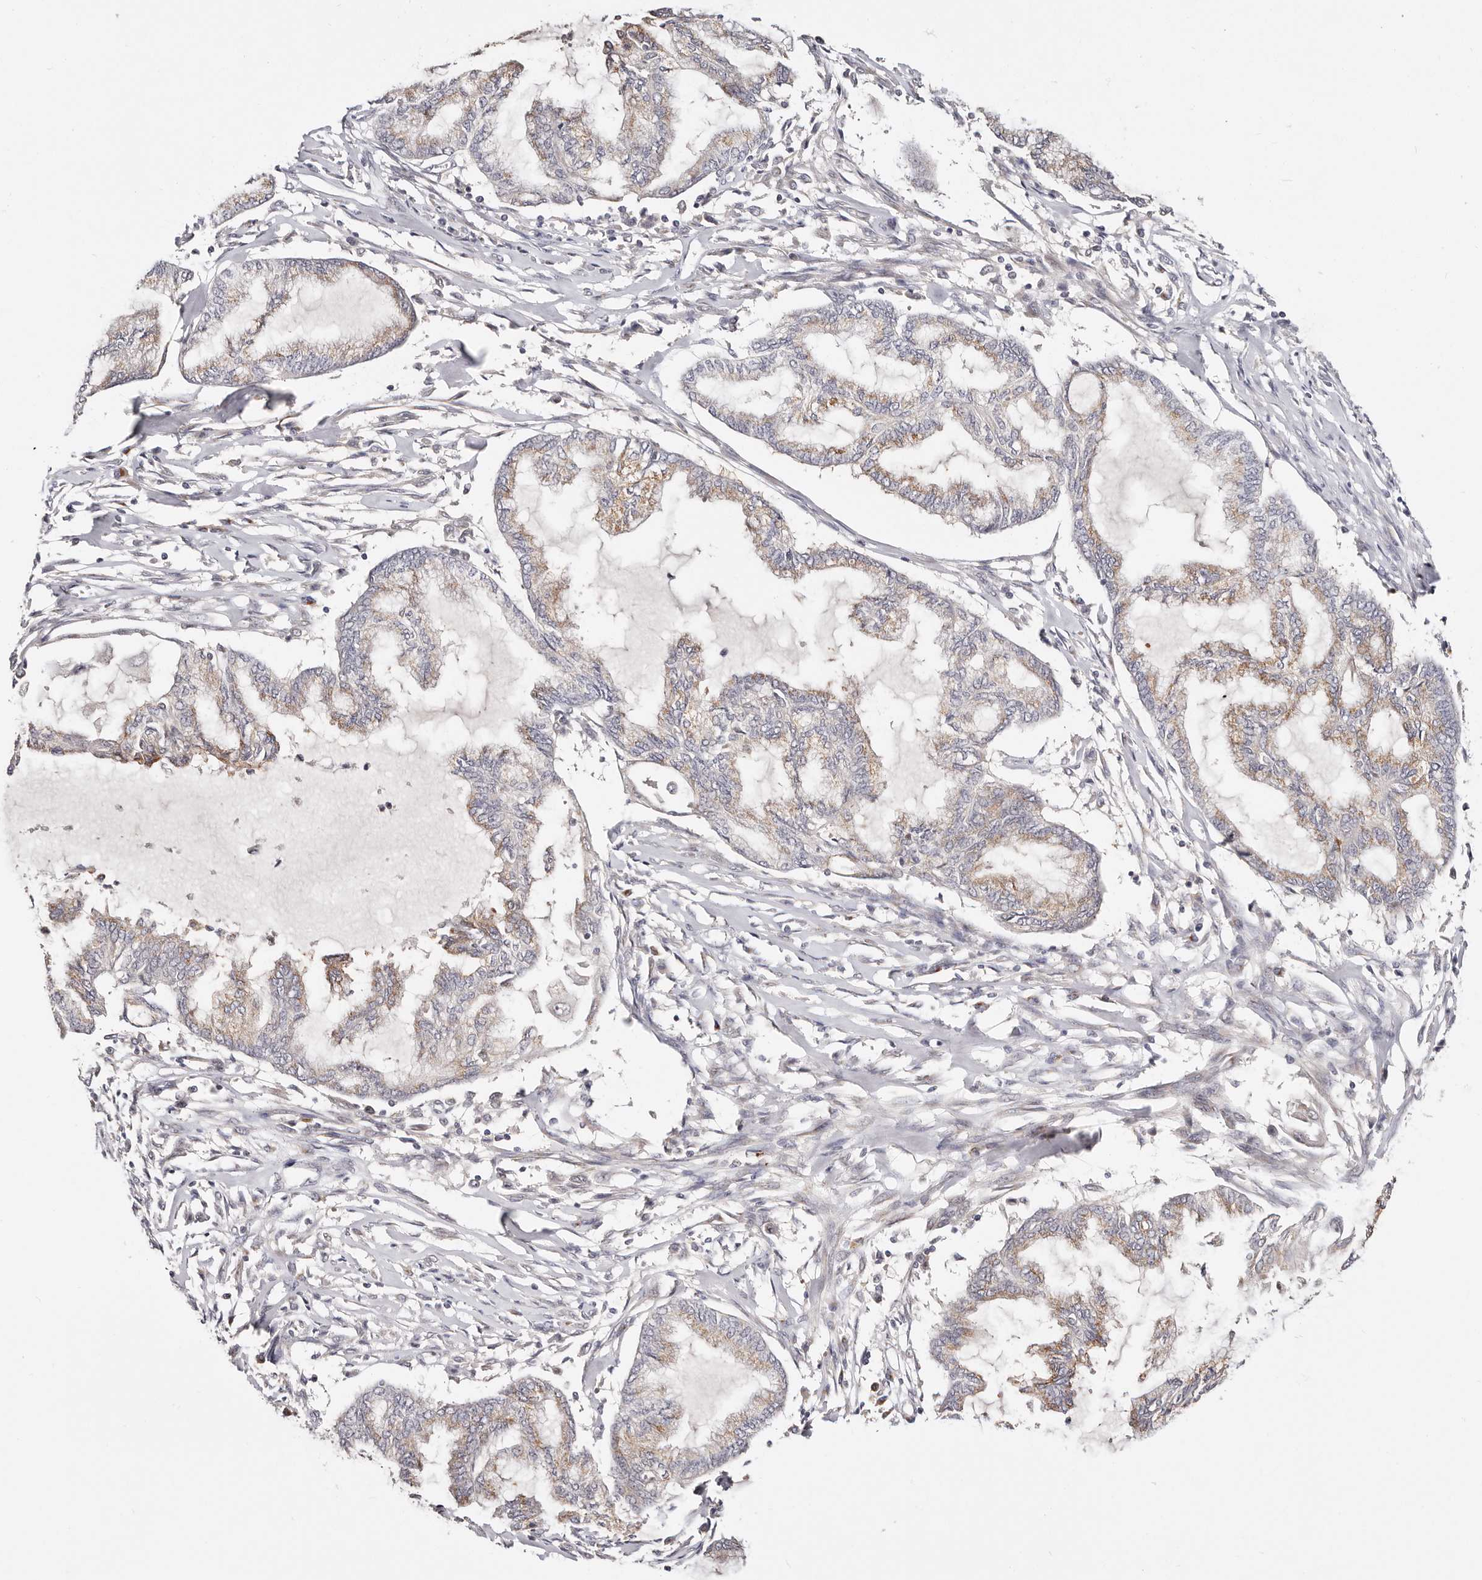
{"staining": {"intensity": "moderate", "quantity": "25%-75%", "location": "cytoplasmic/membranous"}, "tissue": "endometrial cancer", "cell_type": "Tumor cells", "image_type": "cancer", "snomed": [{"axis": "morphology", "description": "Adenocarcinoma, NOS"}, {"axis": "topography", "description": "Endometrium"}], "caption": "Protein analysis of endometrial adenocarcinoma tissue shows moderate cytoplasmic/membranous expression in about 25%-75% of tumor cells.", "gene": "VIPAS39", "patient": {"sex": "female", "age": 86}}